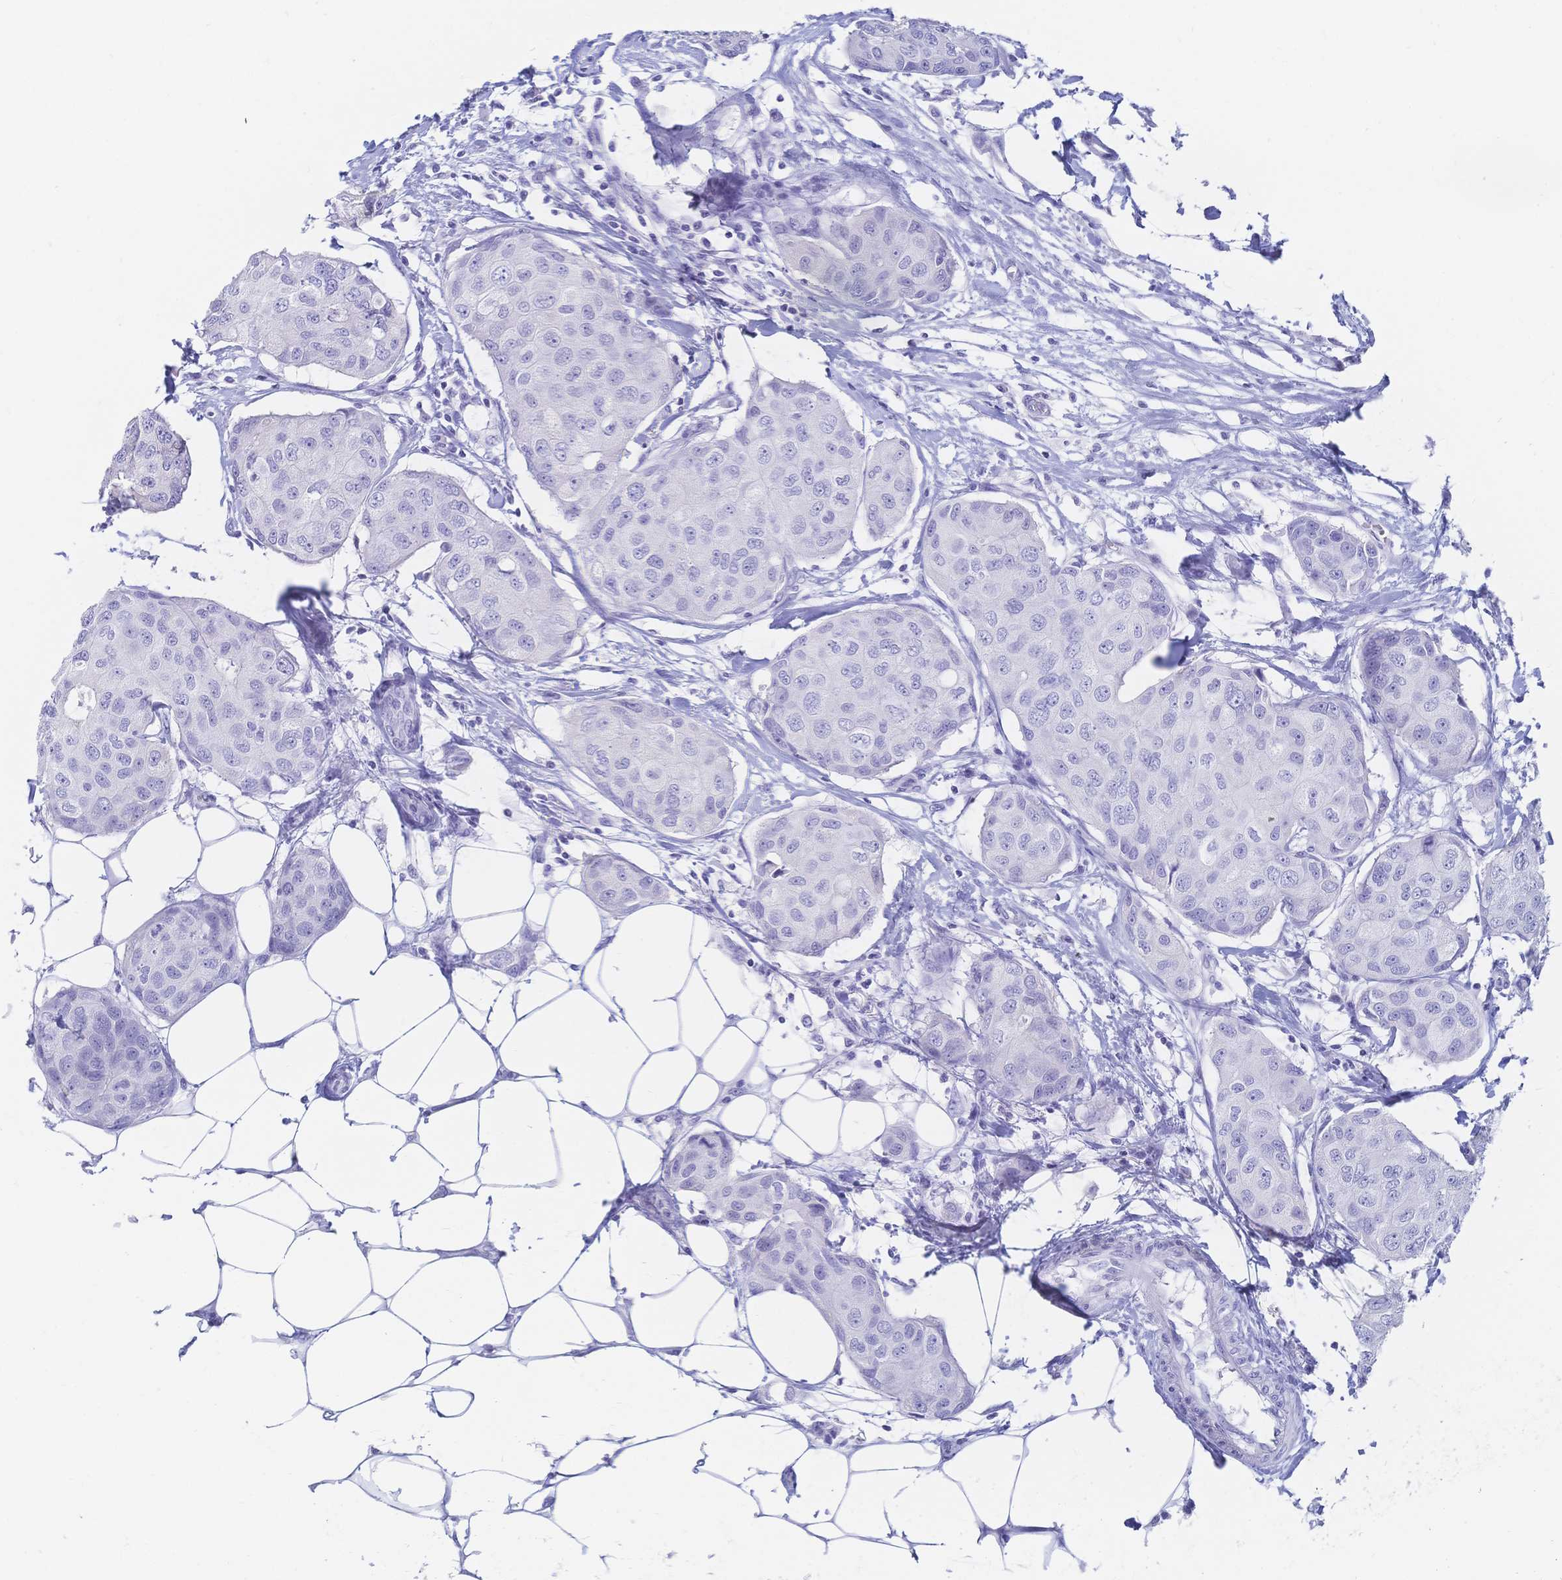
{"staining": {"intensity": "negative", "quantity": "none", "location": "none"}, "tissue": "breast cancer", "cell_type": "Tumor cells", "image_type": "cancer", "snomed": [{"axis": "morphology", "description": "Duct carcinoma"}, {"axis": "topography", "description": "Breast"}, {"axis": "topography", "description": "Lymph node"}], "caption": "The immunohistochemistry photomicrograph has no significant positivity in tumor cells of breast cancer tissue.", "gene": "MEP1B", "patient": {"sex": "female", "age": 80}}